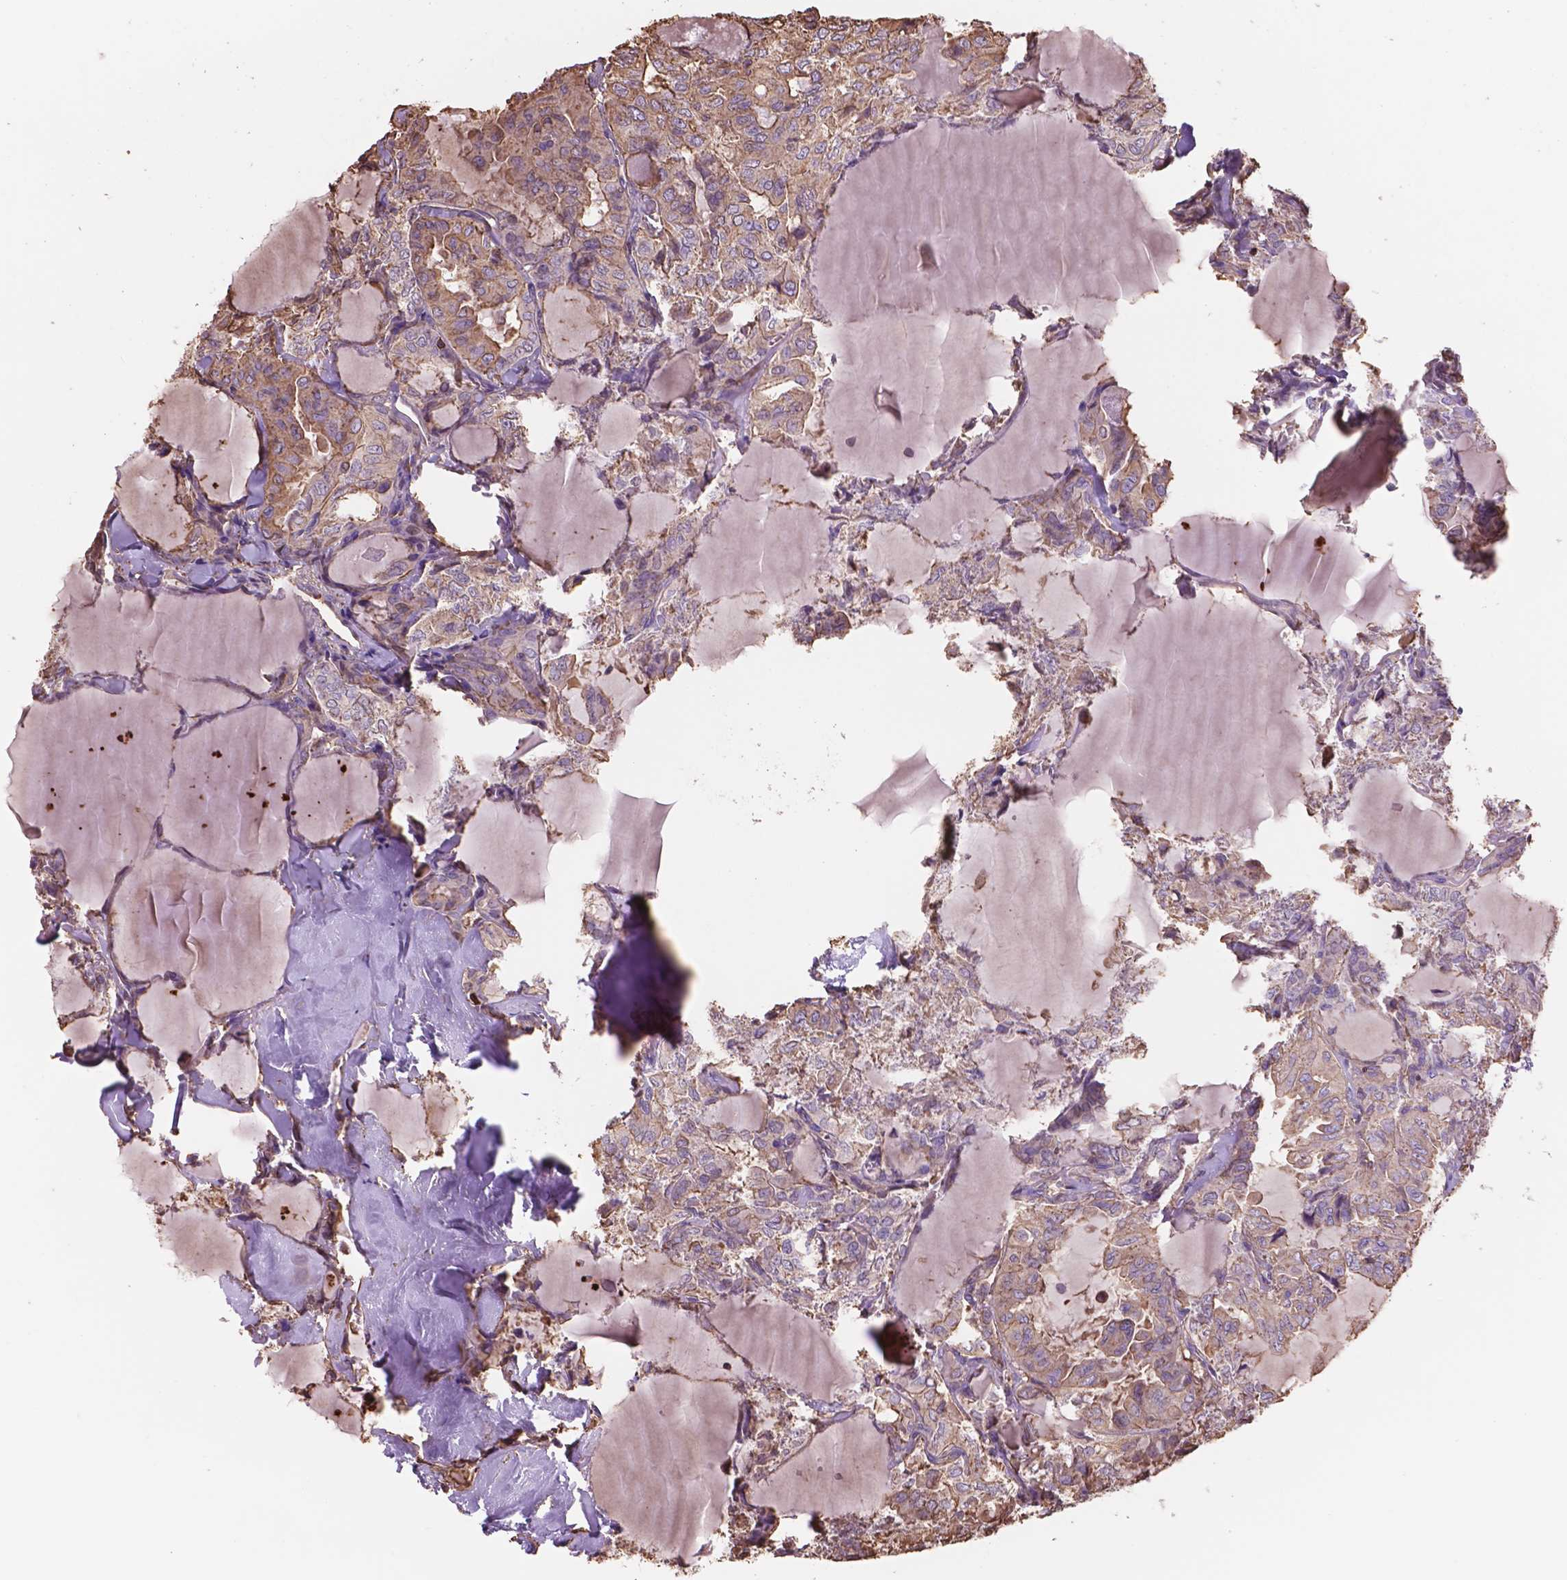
{"staining": {"intensity": "moderate", "quantity": ">75%", "location": "cytoplasmic/membranous"}, "tissue": "thyroid cancer", "cell_type": "Tumor cells", "image_type": "cancer", "snomed": [{"axis": "morphology", "description": "Papillary adenocarcinoma, NOS"}, {"axis": "topography", "description": "Thyroid gland"}], "caption": "Protein staining reveals moderate cytoplasmic/membranous expression in approximately >75% of tumor cells in thyroid cancer.", "gene": "NIPA2", "patient": {"sex": "male", "age": 30}}